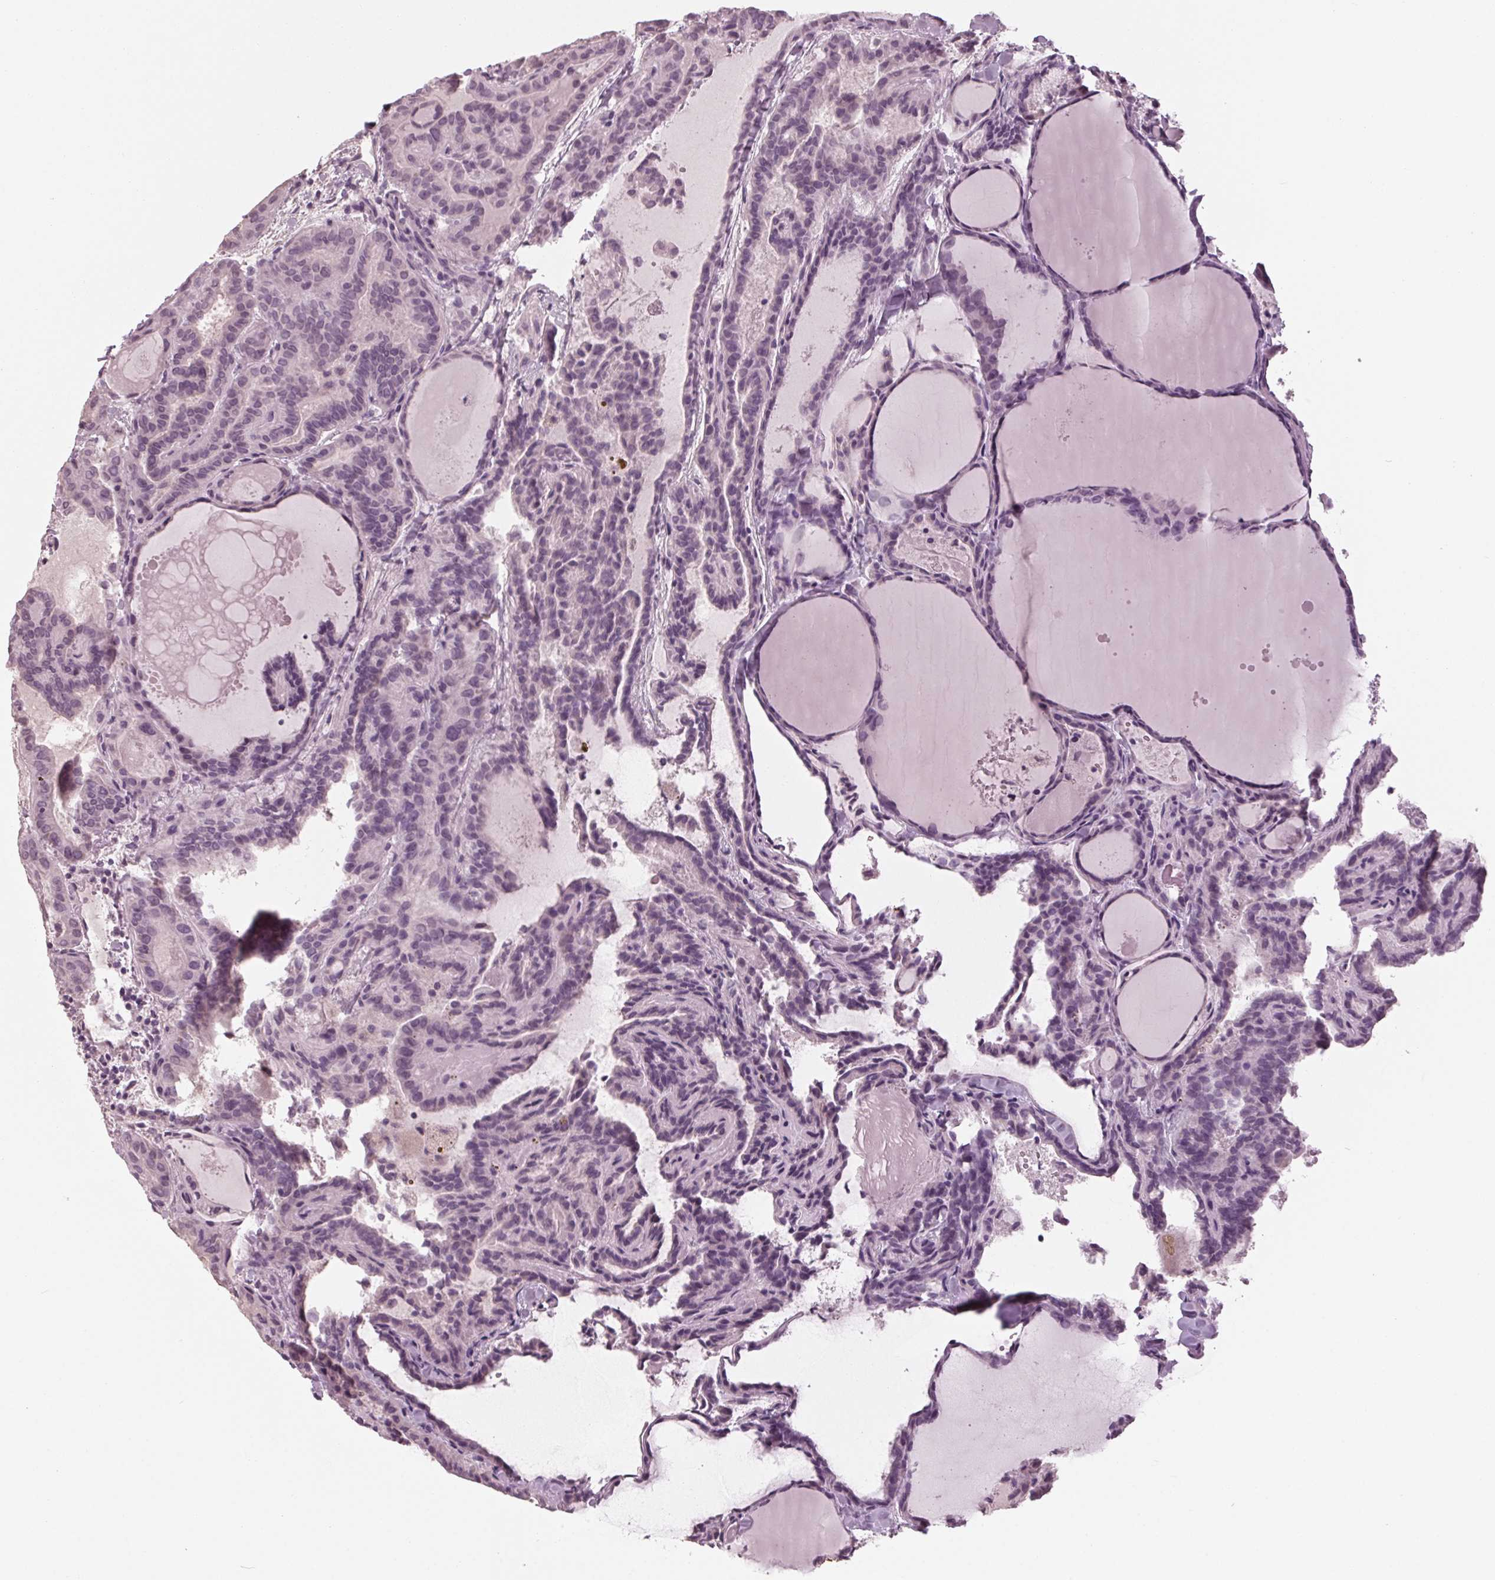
{"staining": {"intensity": "negative", "quantity": "none", "location": "none"}, "tissue": "thyroid cancer", "cell_type": "Tumor cells", "image_type": "cancer", "snomed": [{"axis": "morphology", "description": "Papillary adenocarcinoma, NOS"}, {"axis": "topography", "description": "Thyroid gland"}], "caption": "High power microscopy micrograph of an immunohistochemistry micrograph of papillary adenocarcinoma (thyroid), revealing no significant staining in tumor cells. (IHC, brightfield microscopy, high magnification).", "gene": "TNNC2", "patient": {"sex": "female", "age": 46}}